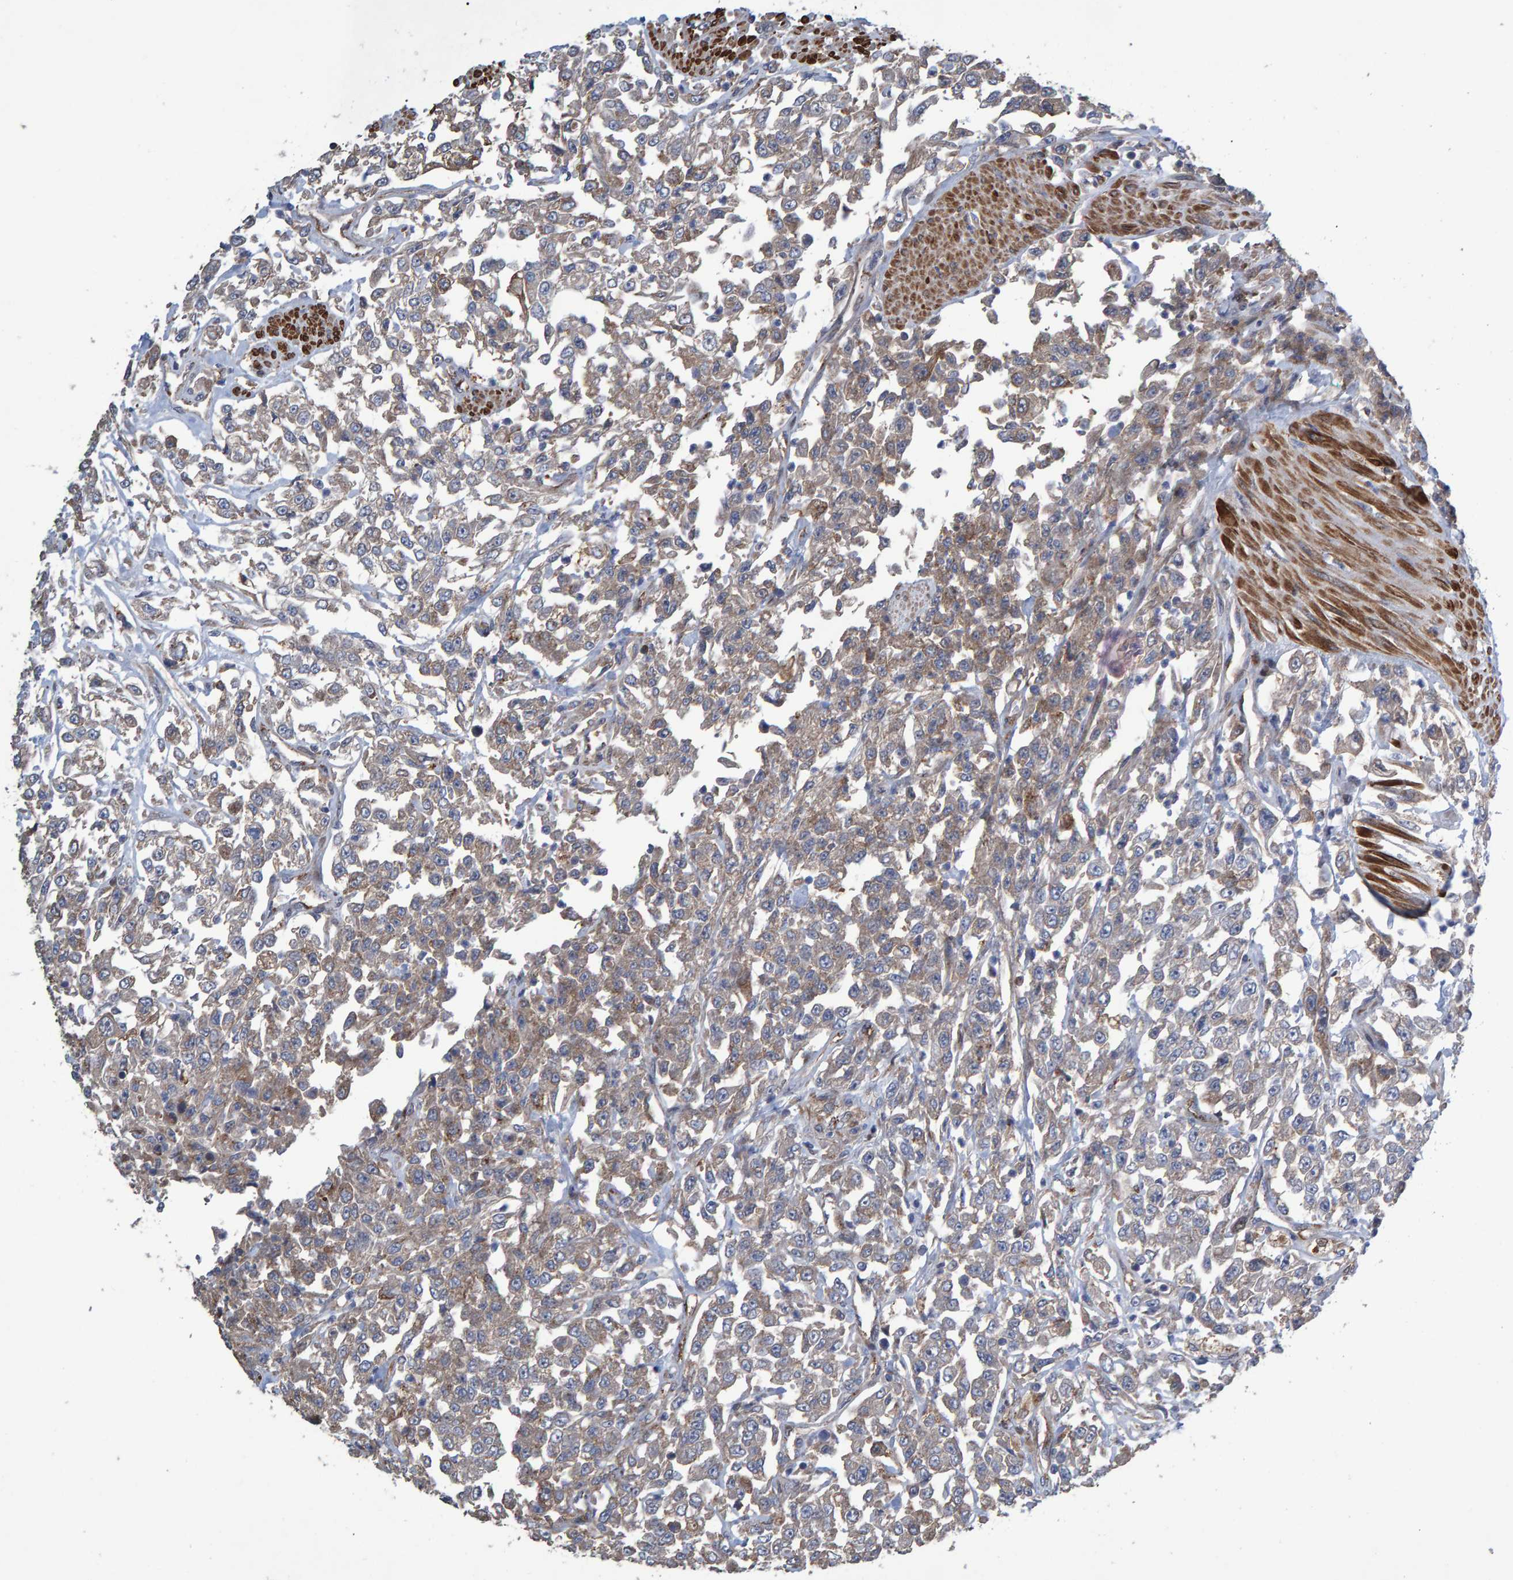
{"staining": {"intensity": "moderate", "quantity": "<25%", "location": "cytoplasmic/membranous"}, "tissue": "urothelial cancer", "cell_type": "Tumor cells", "image_type": "cancer", "snomed": [{"axis": "morphology", "description": "Urothelial carcinoma, High grade"}, {"axis": "topography", "description": "Urinary bladder"}], "caption": "Tumor cells reveal low levels of moderate cytoplasmic/membranous expression in approximately <25% of cells in human urothelial cancer.", "gene": "SLIT2", "patient": {"sex": "male", "age": 46}}